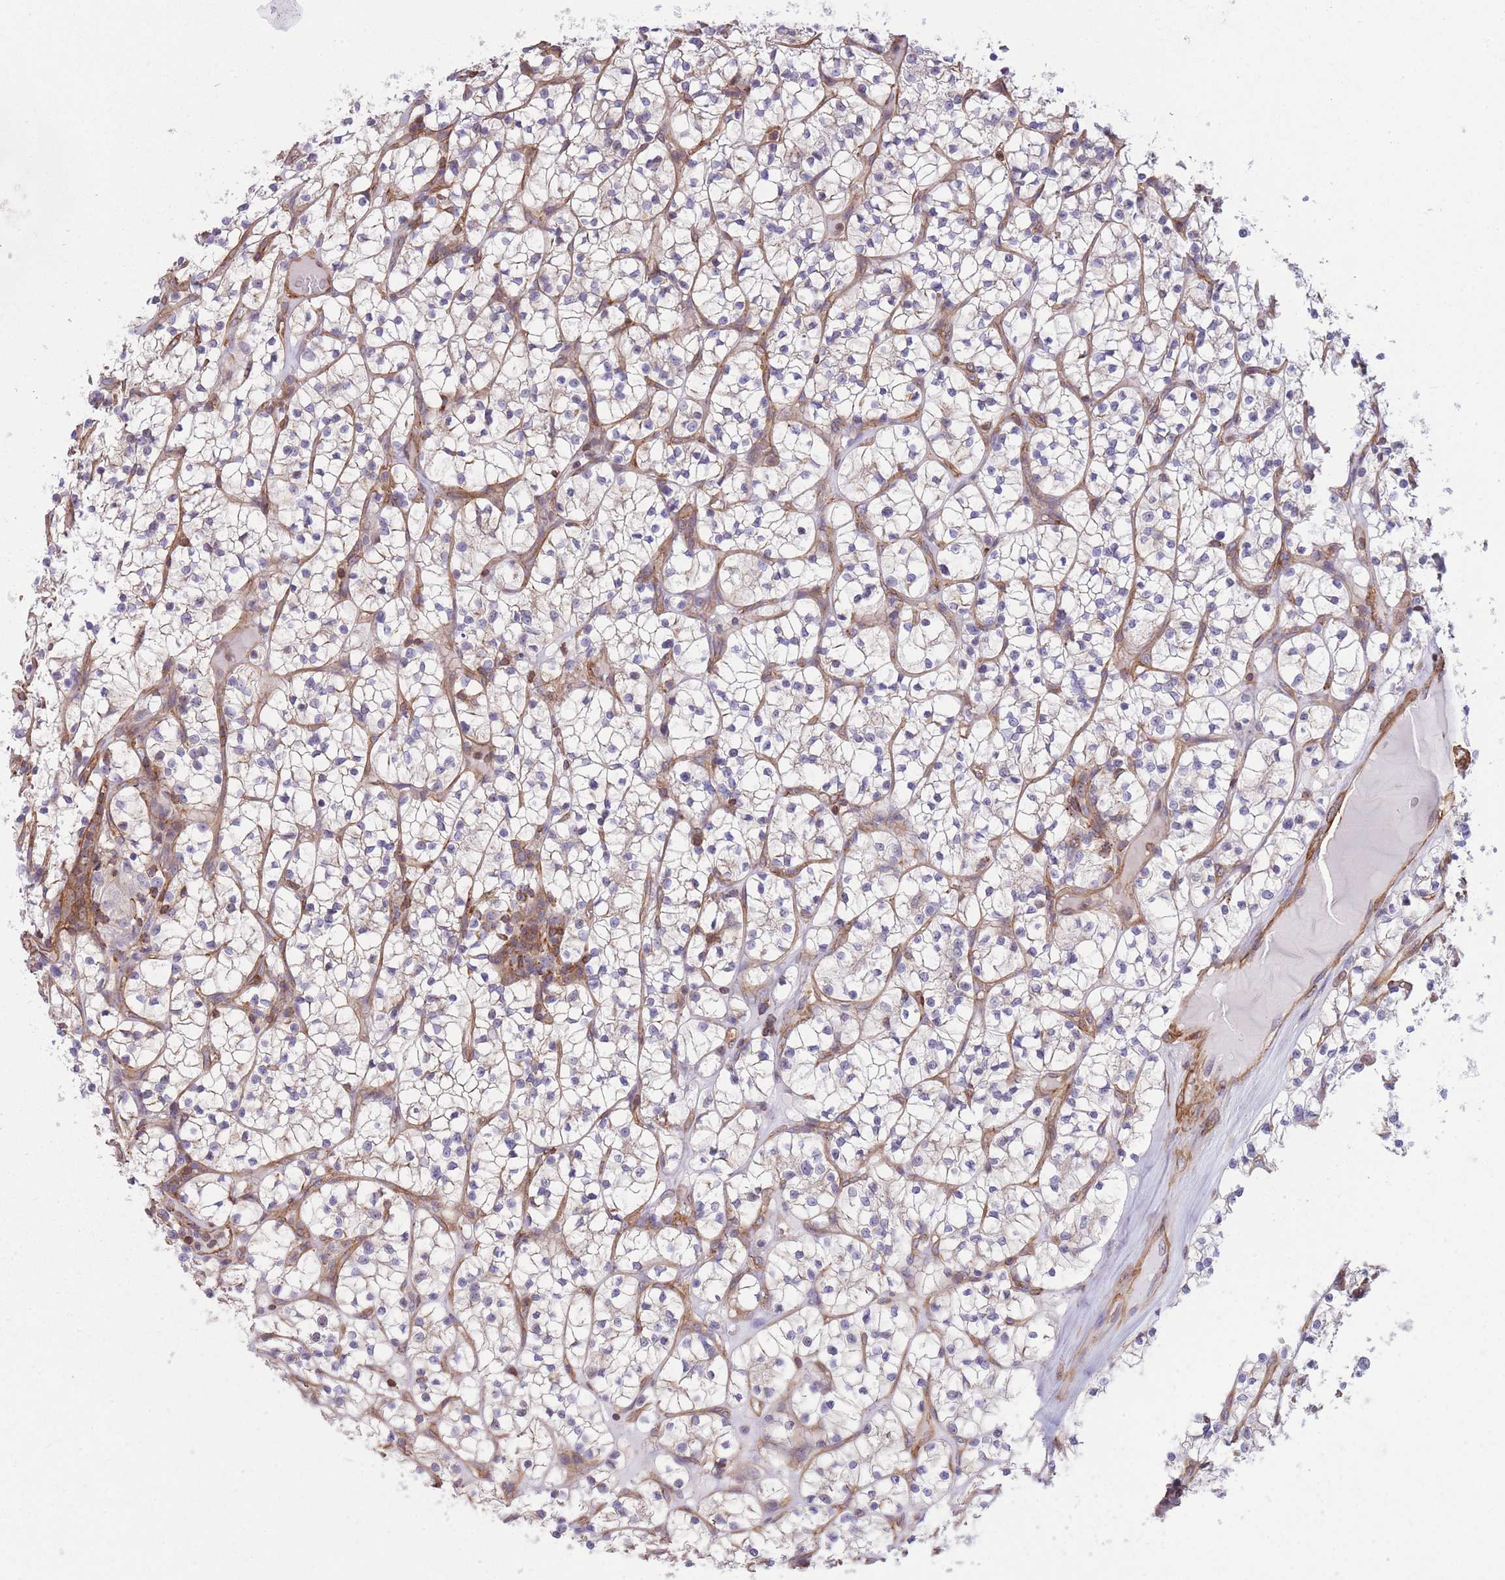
{"staining": {"intensity": "negative", "quantity": "none", "location": "none"}, "tissue": "renal cancer", "cell_type": "Tumor cells", "image_type": "cancer", "snomed": [{"axis": "morphology", "description": "Adenocarcinoma, NOS"}, {"axis": "topography", "description": "Kidney"}], "caption": "This is a image of immunohistochemistry (IHC) staining of renal adenocarcinoma, which shows no staining in tumor cells.", "gene": "CDC25B", "patient": {"sex": "female", "age": 64}}